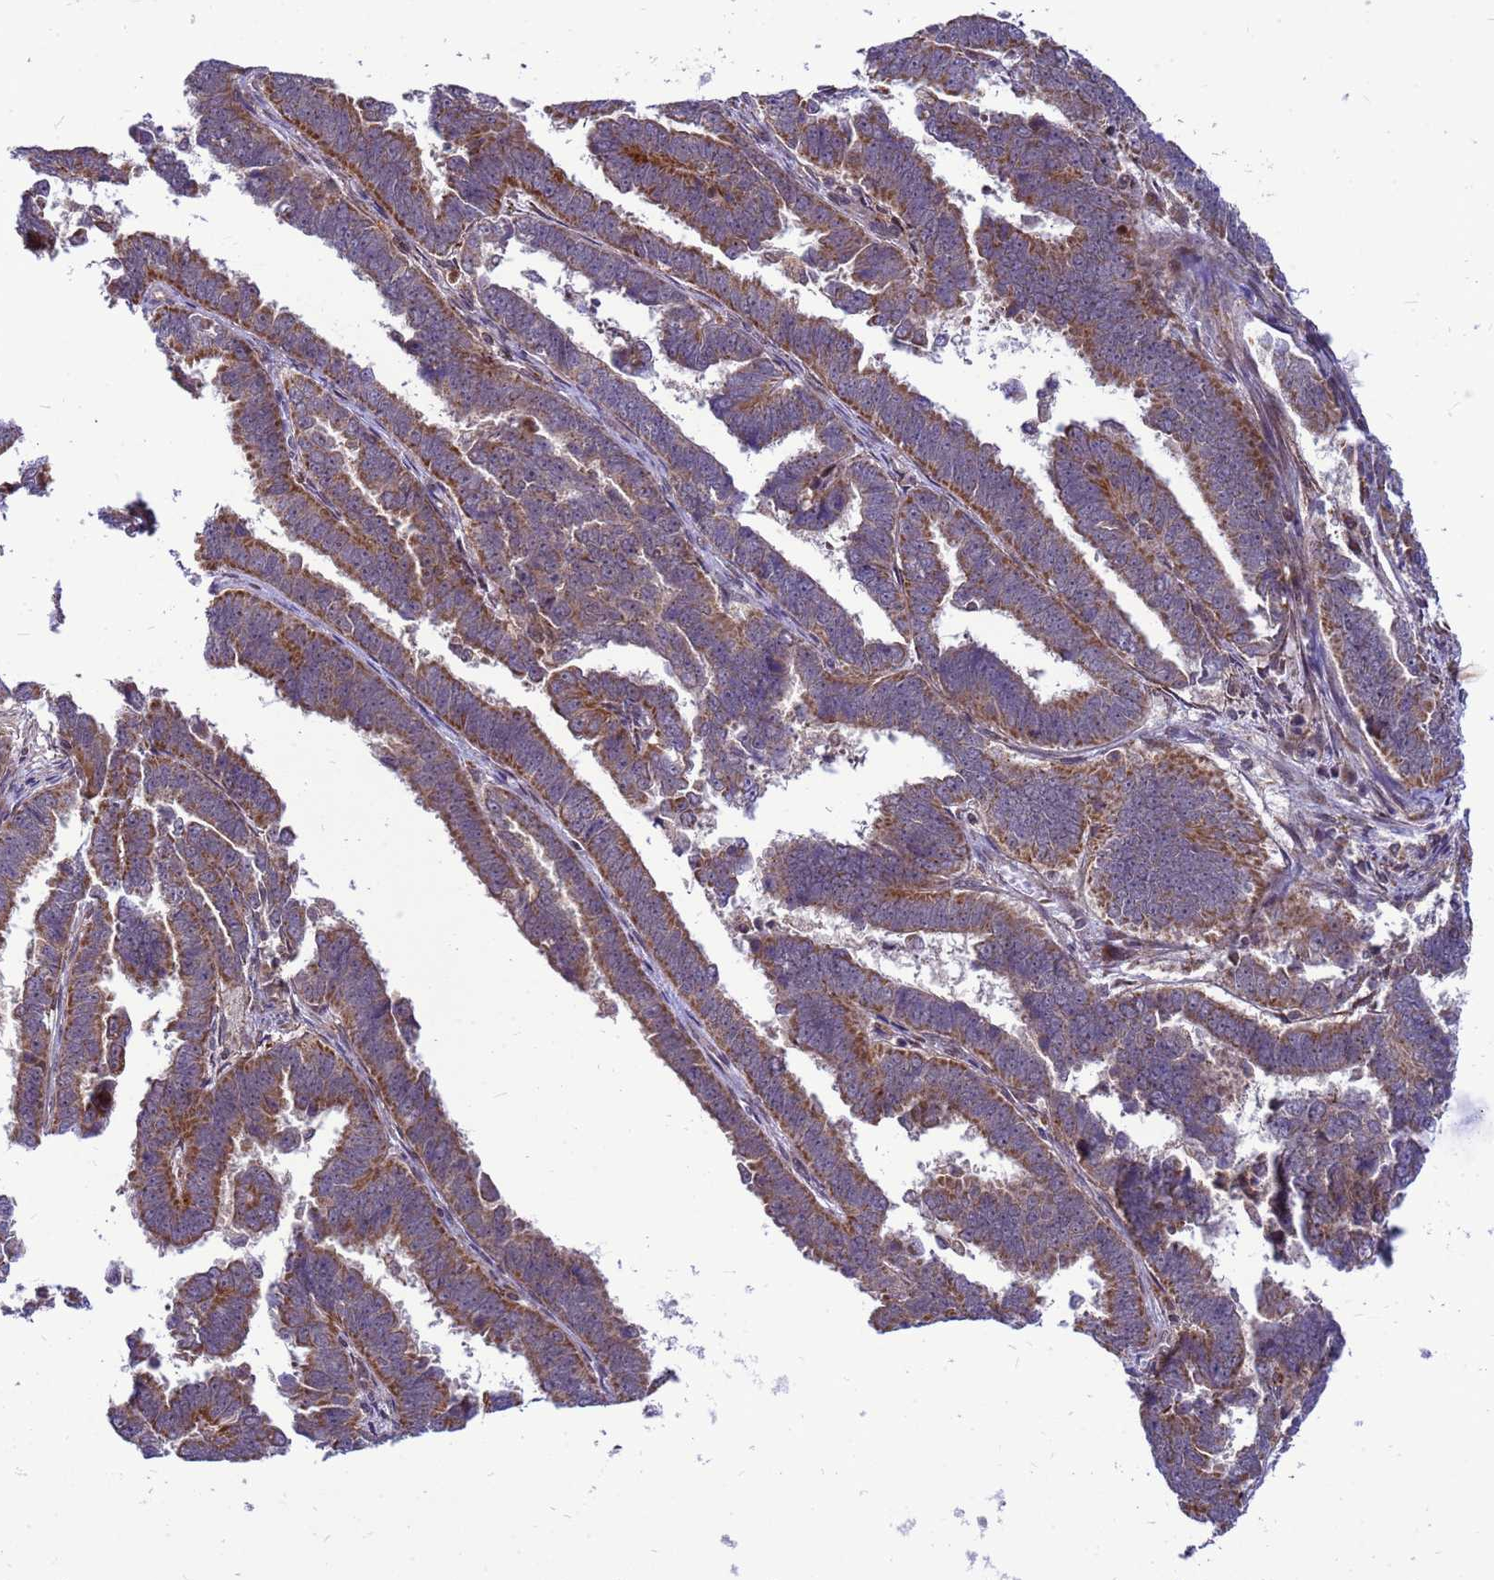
{"staining": {"intensity": "moderate", "quantity": ">75%", "location": "cytoplasmic/membranous"}, "tissue": "endometrial cancer", "cell_type": "Tumor cells", "image_type": "cancer", "snomed": [{"axis": "morphology", "description": "Adenocarcinoma, NOS"}, {"axis": "topography", "description": "Endometrium"}], "caption": "Endometrial cancer (adenocarcinoma) was stained to show a protein in brown. There is medium levels of moderate cytoplasmic/membranous expression in about >75% of tumor cells. The protein is shown in brown color, while the nuclei are stained blue.", "gene": "C12orf43", "patient": {"sex": "female", "age": 75}}